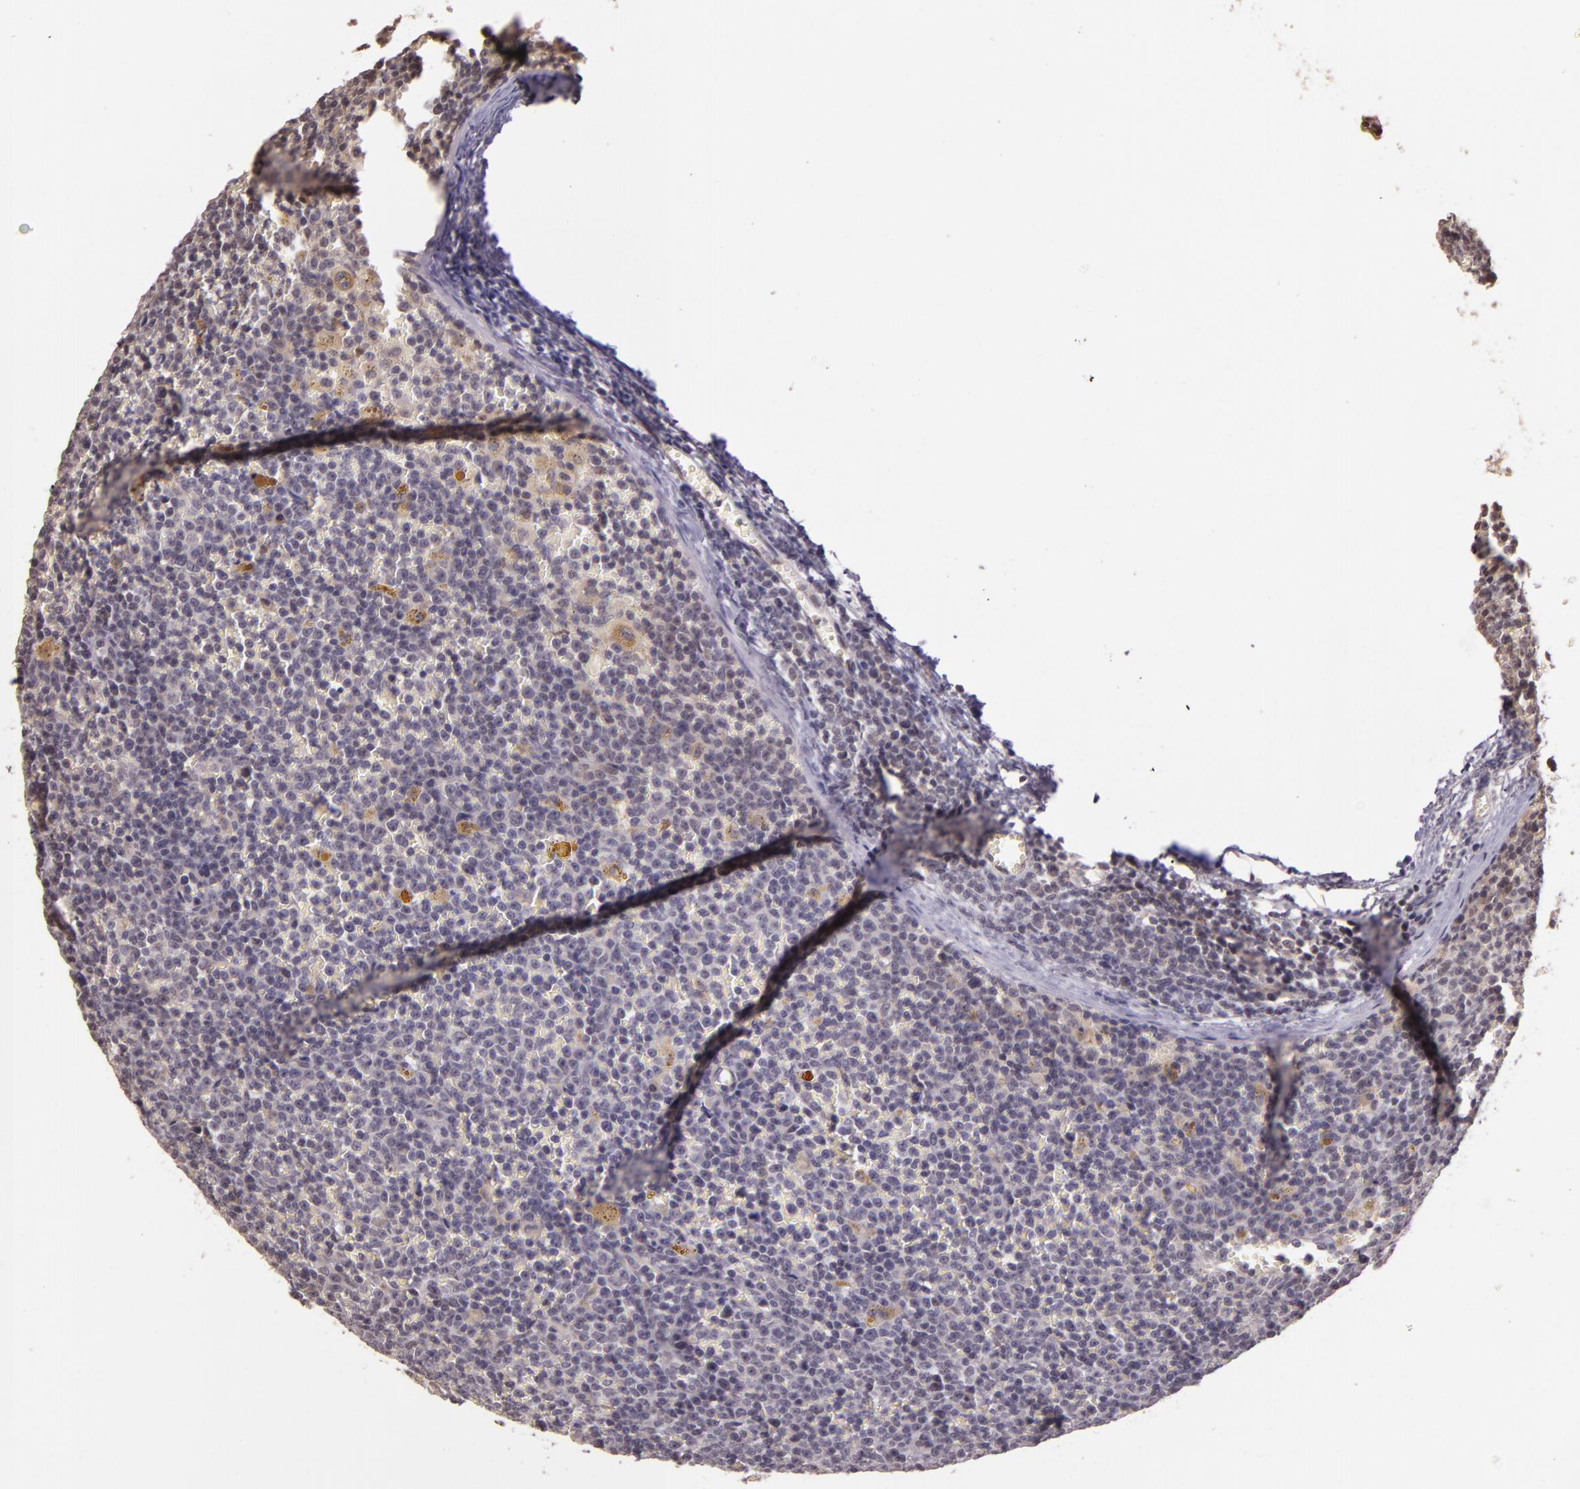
{"staining": {"intensity": "negative", "quantity": "none", "location": "none"}, "tissue": "lymphoma", "cell_type": "Tumor cells", "image_type": "cancer", "snomed": [{"axis": "morphology", "description": "Malignant lymphoma, non-Hodgkin's type, Low grade"}, {"axis": "topography", "description": "Lymph node"}], "caption": "An image of low-grade malignant lymphoma, non-Hodgkin's type stained for a protein displays no brown staining in tumor cells. (DAB immunohistochemistry (IHC), high magnification).", "gene": "ARMH4", "patient": {"sex": "male", "age": 50}}